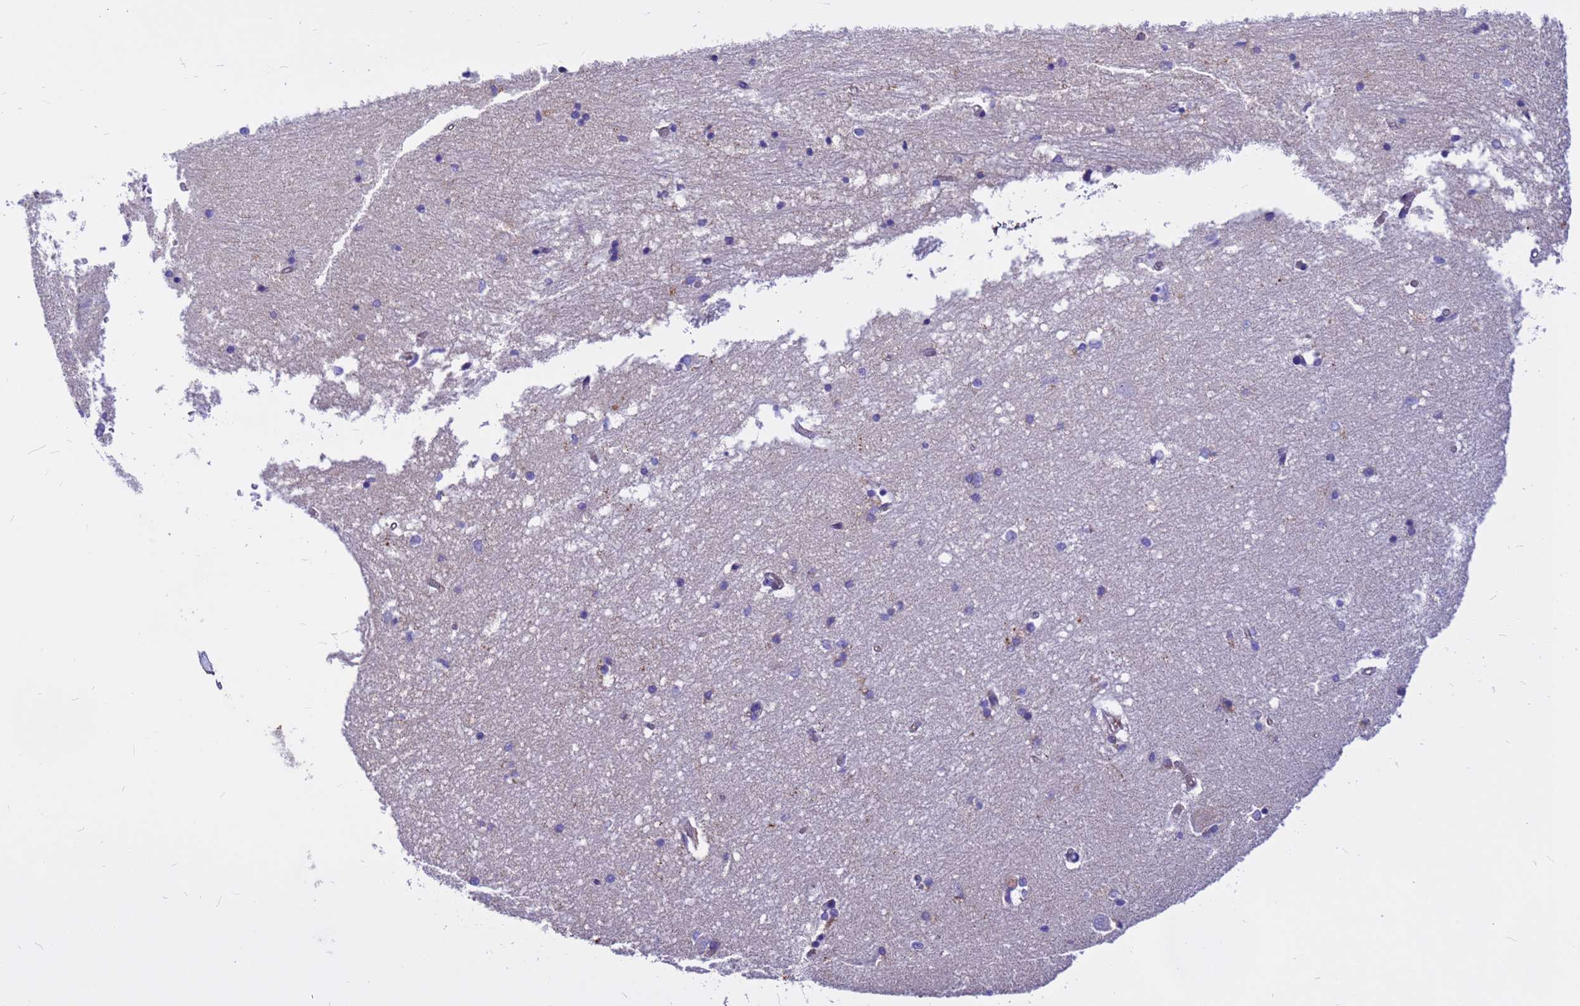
{"staining": {"intensity": "negative", "quantity": "none", "location": "none"}, "tissue": "hippocampus", "cell_type": "Glial cells", "image_type": "normal", "snomed": [{"axis": "morphology", "description": "Normal tissue, NOS"}, {"axis": "topography", "description": "Hippocampus"}], "caption": "This is an immunohistochemistry (IHC) image of normal human hippocampus. There is no expression in glial cells.", "gene": "CRHBP", "patient": {"sex": "male", "age": 45}}